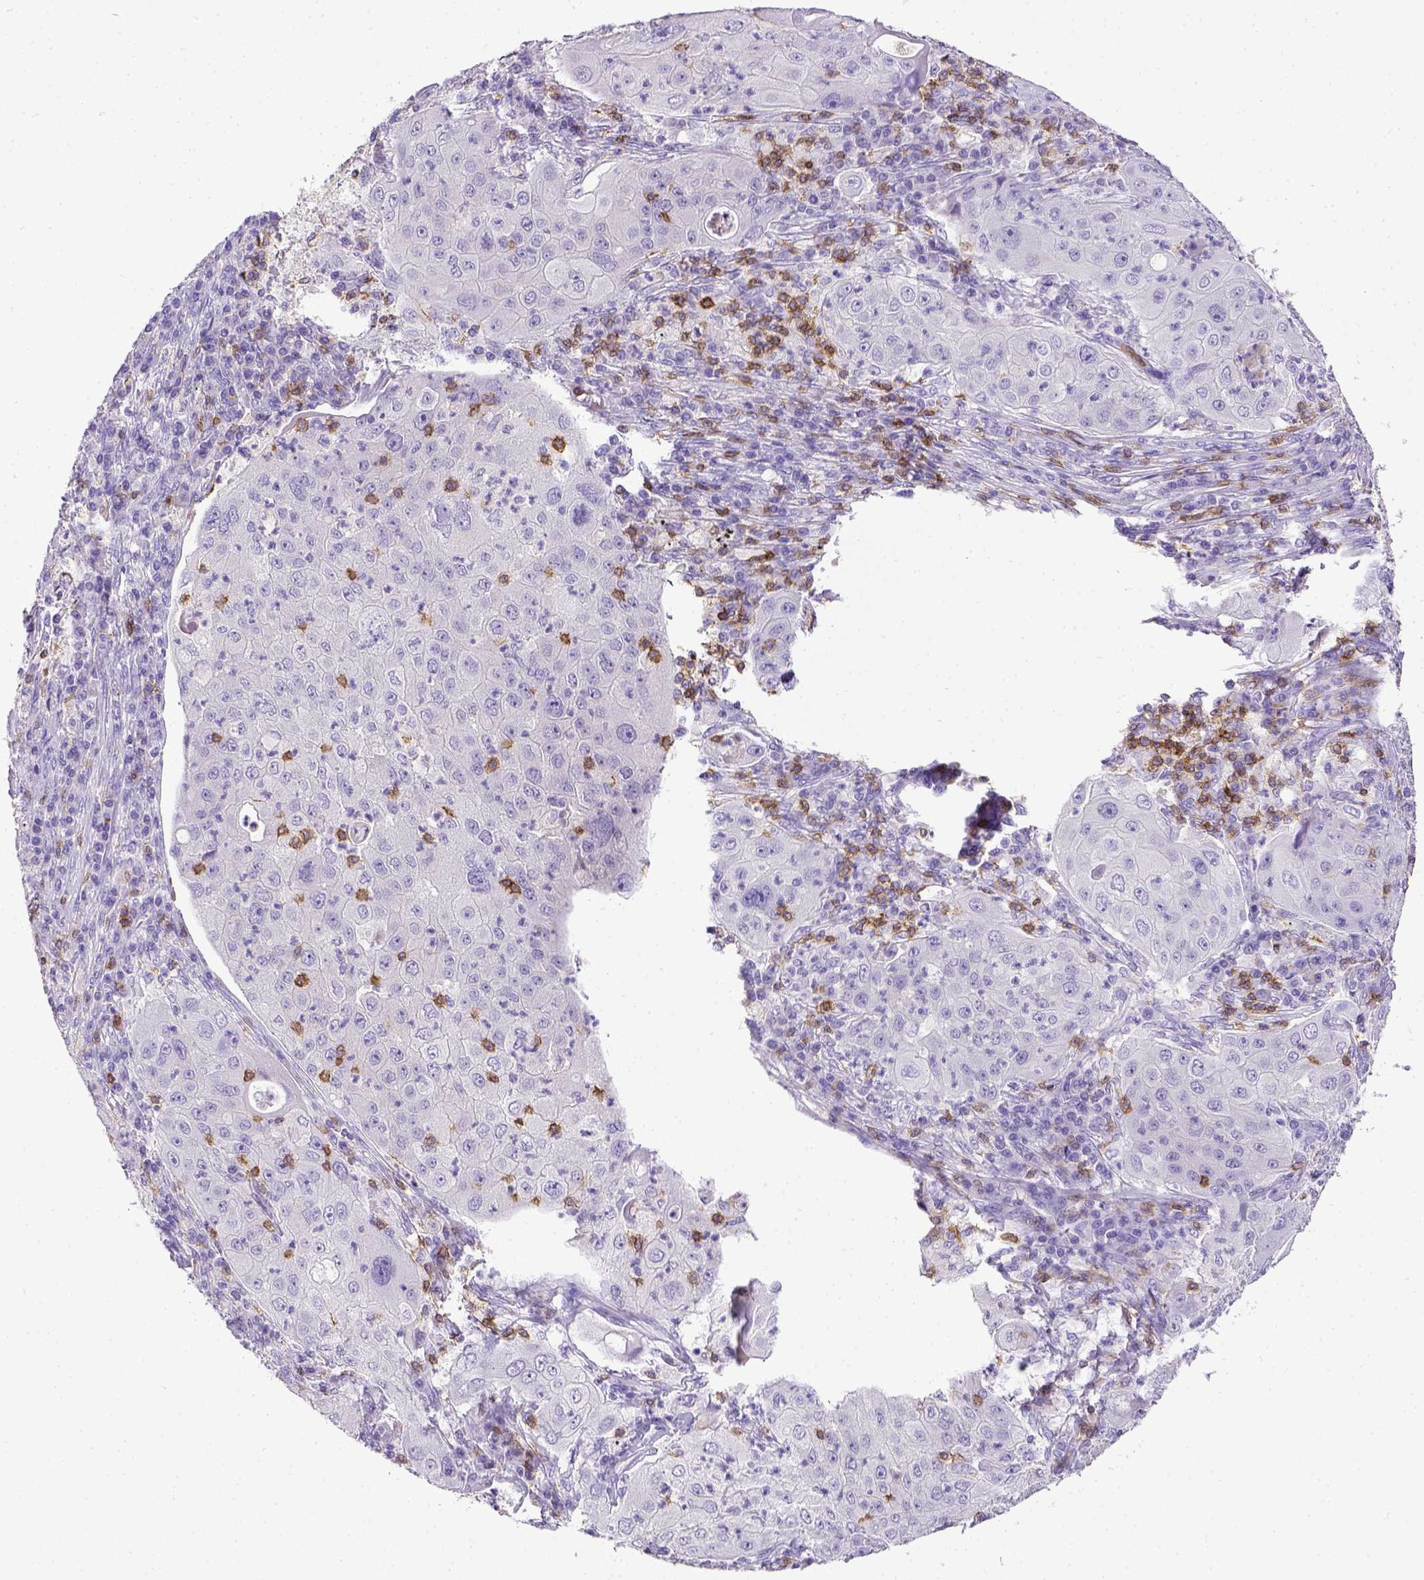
{"staining": {"intensity": "negative", "quantity": "none", "location": "none"}, "tissue": "lung cancer", "cell_type": "Tumor cells", "image_type": "cancer", "snomed": [{"axis": "morphology", "description": "Squamous cell carcinoma, NOS"}, {"axis": "topography", "description": "Lung"}], "caption": "DAB (3,3'-diaminobenzidine) immunohistochemical staining of lung cancer displays no significant staining in tumor cells. (DAB immunohistochemistry (IHC) with hematoxylin counter stain).", "gene": "CD3E", "patient": {"sex": "female", "age": 59}}